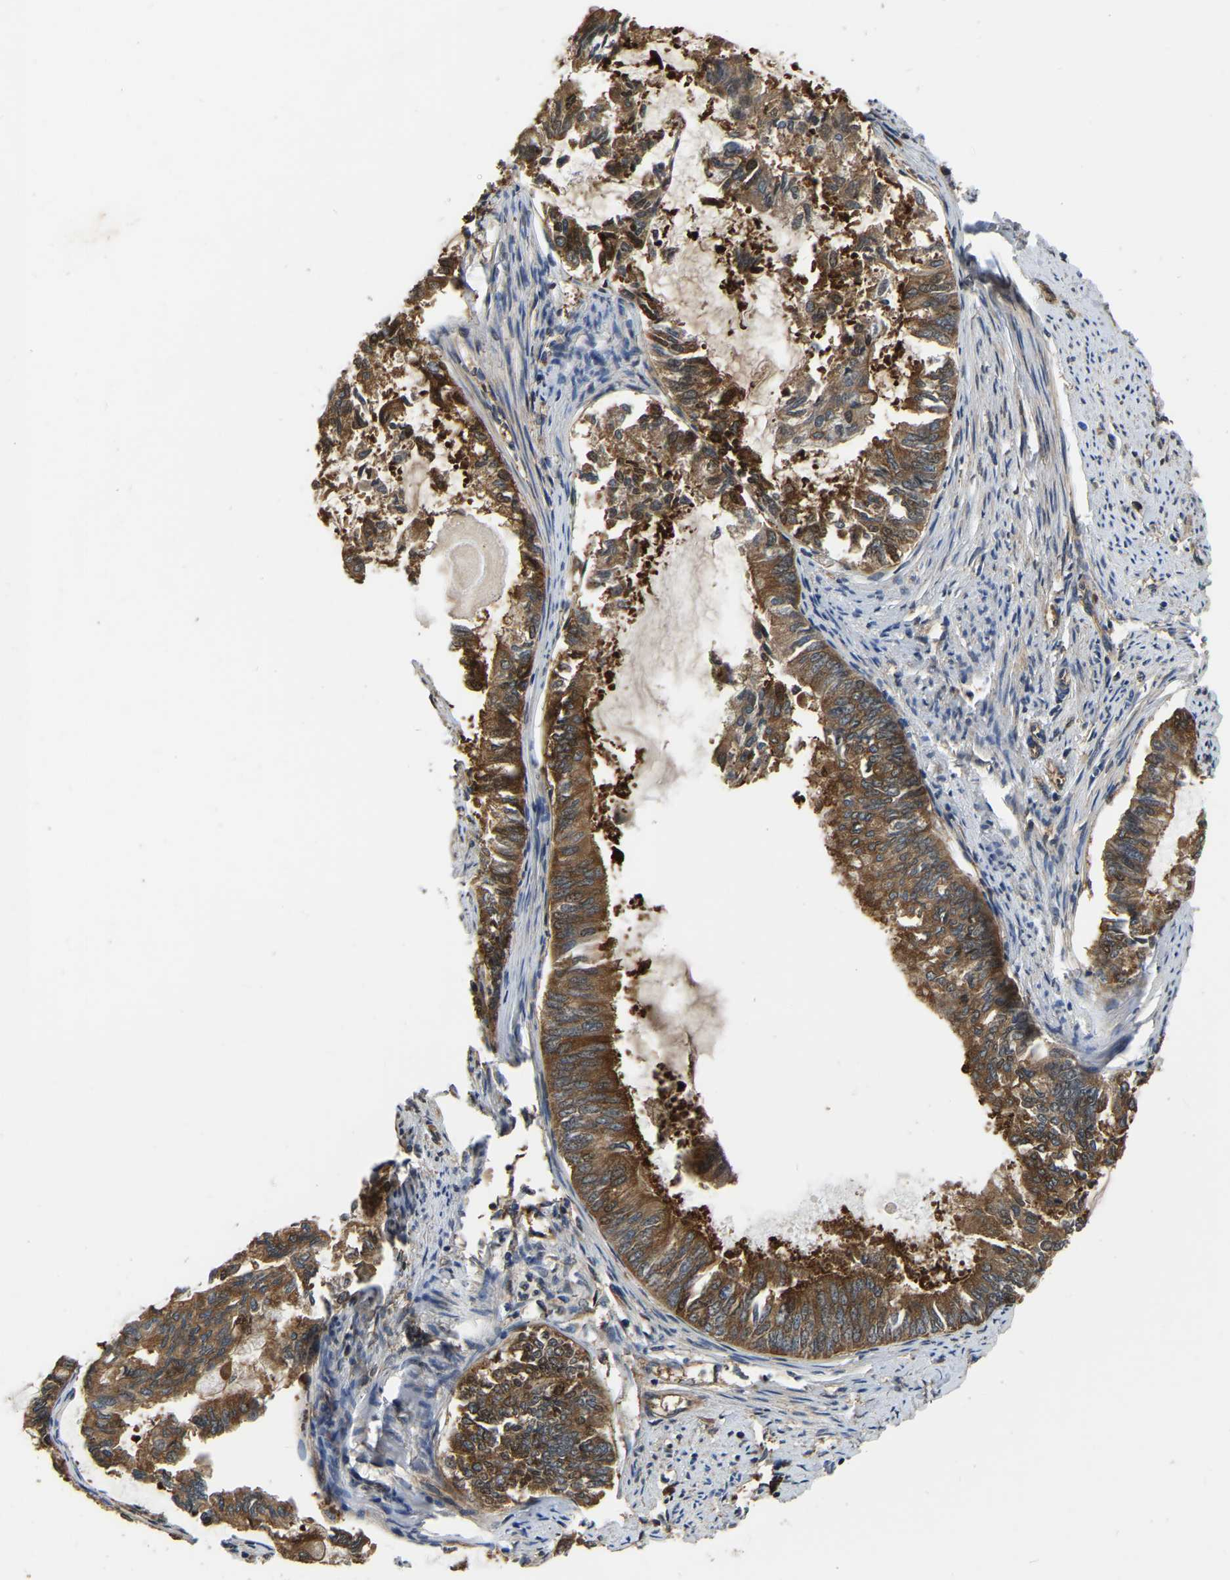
{"staining": {"intensity": "strong", "quantity": ">75%", "location": "cytoplasmic/membranous"}, "tissue": "endometrial cancer", "cell_type": "Tumor cells", "image_type": "cancer", "snomed": [{"axis": "morphology", "description": "Adenocarcinoma, NOS"}, {"axis": "topography", "description": "Endometrium"}], "caption": "Adenocarcinoma (endometrial) stained with DAB IHC exhibits high levels of strong cytoplasmic/membranous staining in approximately >75% of tumor cells.", "gene": "GARS1", "patient": {"sex": "female", "age": 86}}